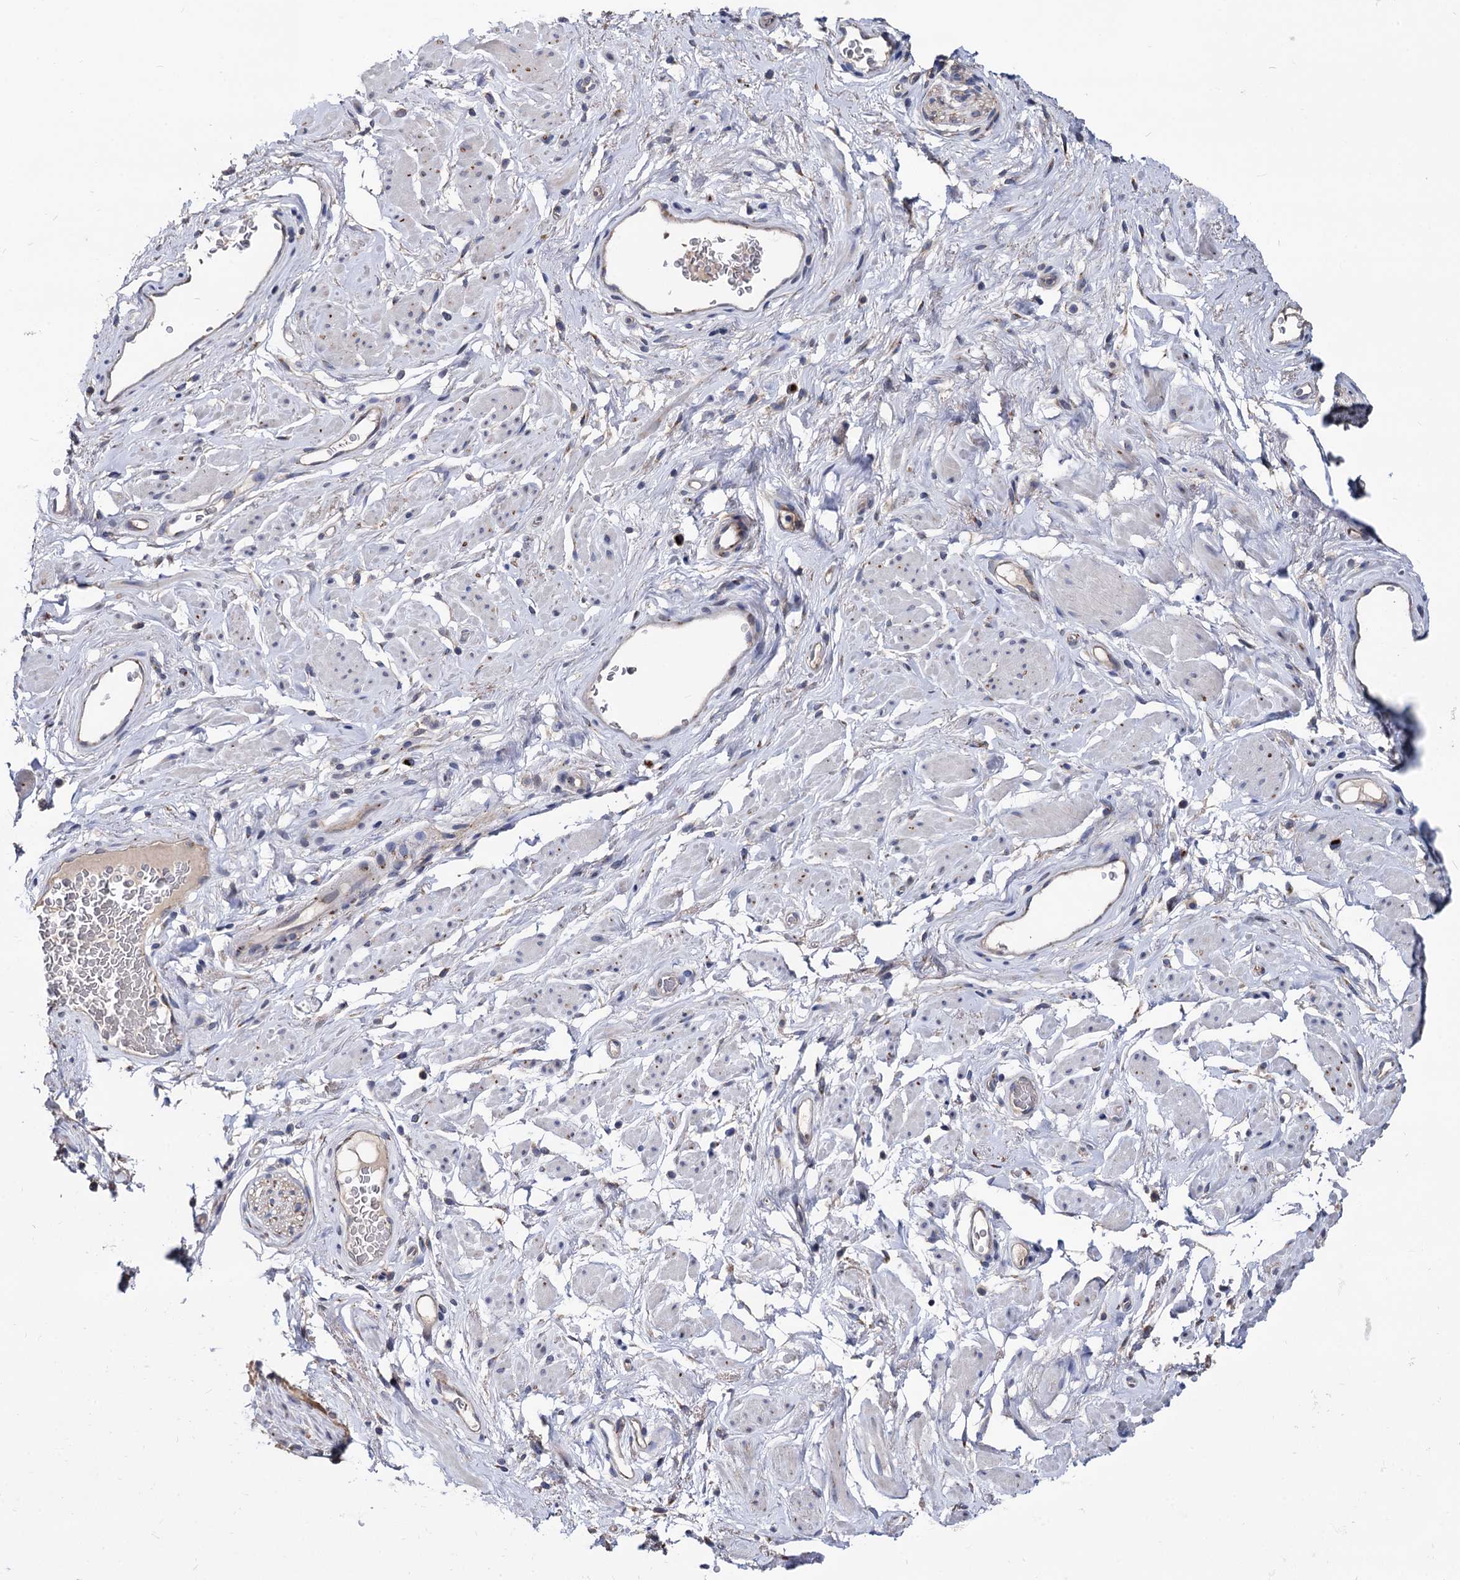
{"staining": {"intensity": "negative", "quantity": "none", "location": "none"}, "tissue": "adipose tissue", "cell_type": "Adipocytes", "image_type": "normal", "snomed": [{"axis": "morphology", "description": "Normal tissue, NOS"}, {"axis": "morphology", "description": "Adenocarcinoma, NOS"}, {"axis": "topography", "description": "Rectum"}, {"axis": "topography", "description": "Vagina"}, {"axis": "topography", "description": "Peripheral nerve tissue"}], "caption": "This is an IHC micrograph of unremarkable adipose tissue. There is no expression in adipocytes.", "gene": "SMAGP", "patient": {"sex": "female", "age": 71}}